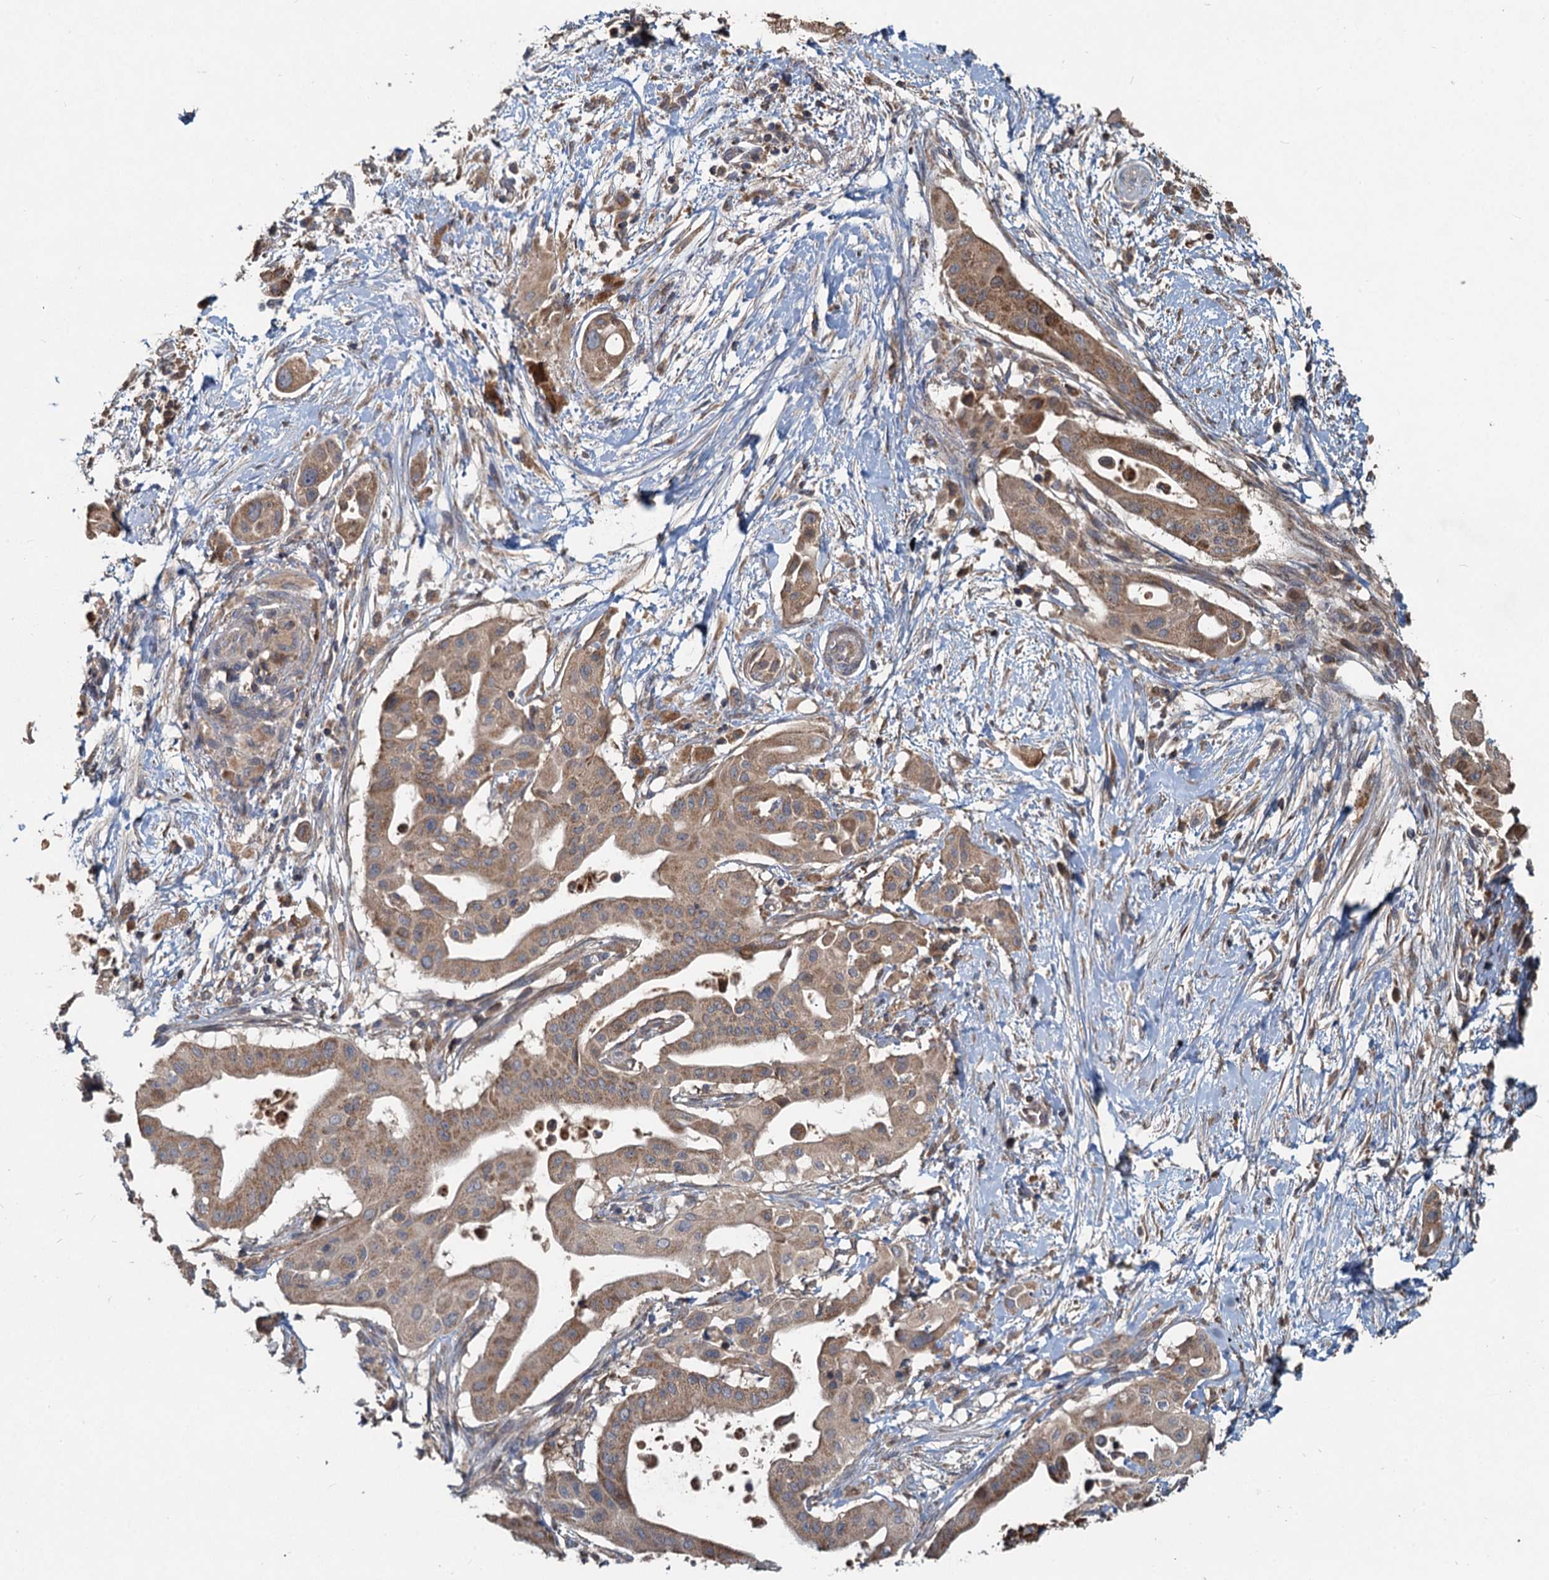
{"staining": {"intensity": "moderate", "quantity": ">75%", "location": "cytoplasmic/membranous"}, "tissue": "pancreatic cancer", "cell_type": "Tumor cells", "image_type": "cancer", "snomed": [{"axis": "morphology", "description": "Adenocarcinoma, NOS"}, {"axis": "topography", "description": "Pancreas"}], "caption": "DAB (3,3'-diaminobenzidine) immunohistochemical staining of pancreatic adenocarcinoma shows moderate cytoplasmic/membranous protein staining in about >75% of tumor cells.", "gene": "OTUB1", "patient": {"sex": "male", "age": 68}}